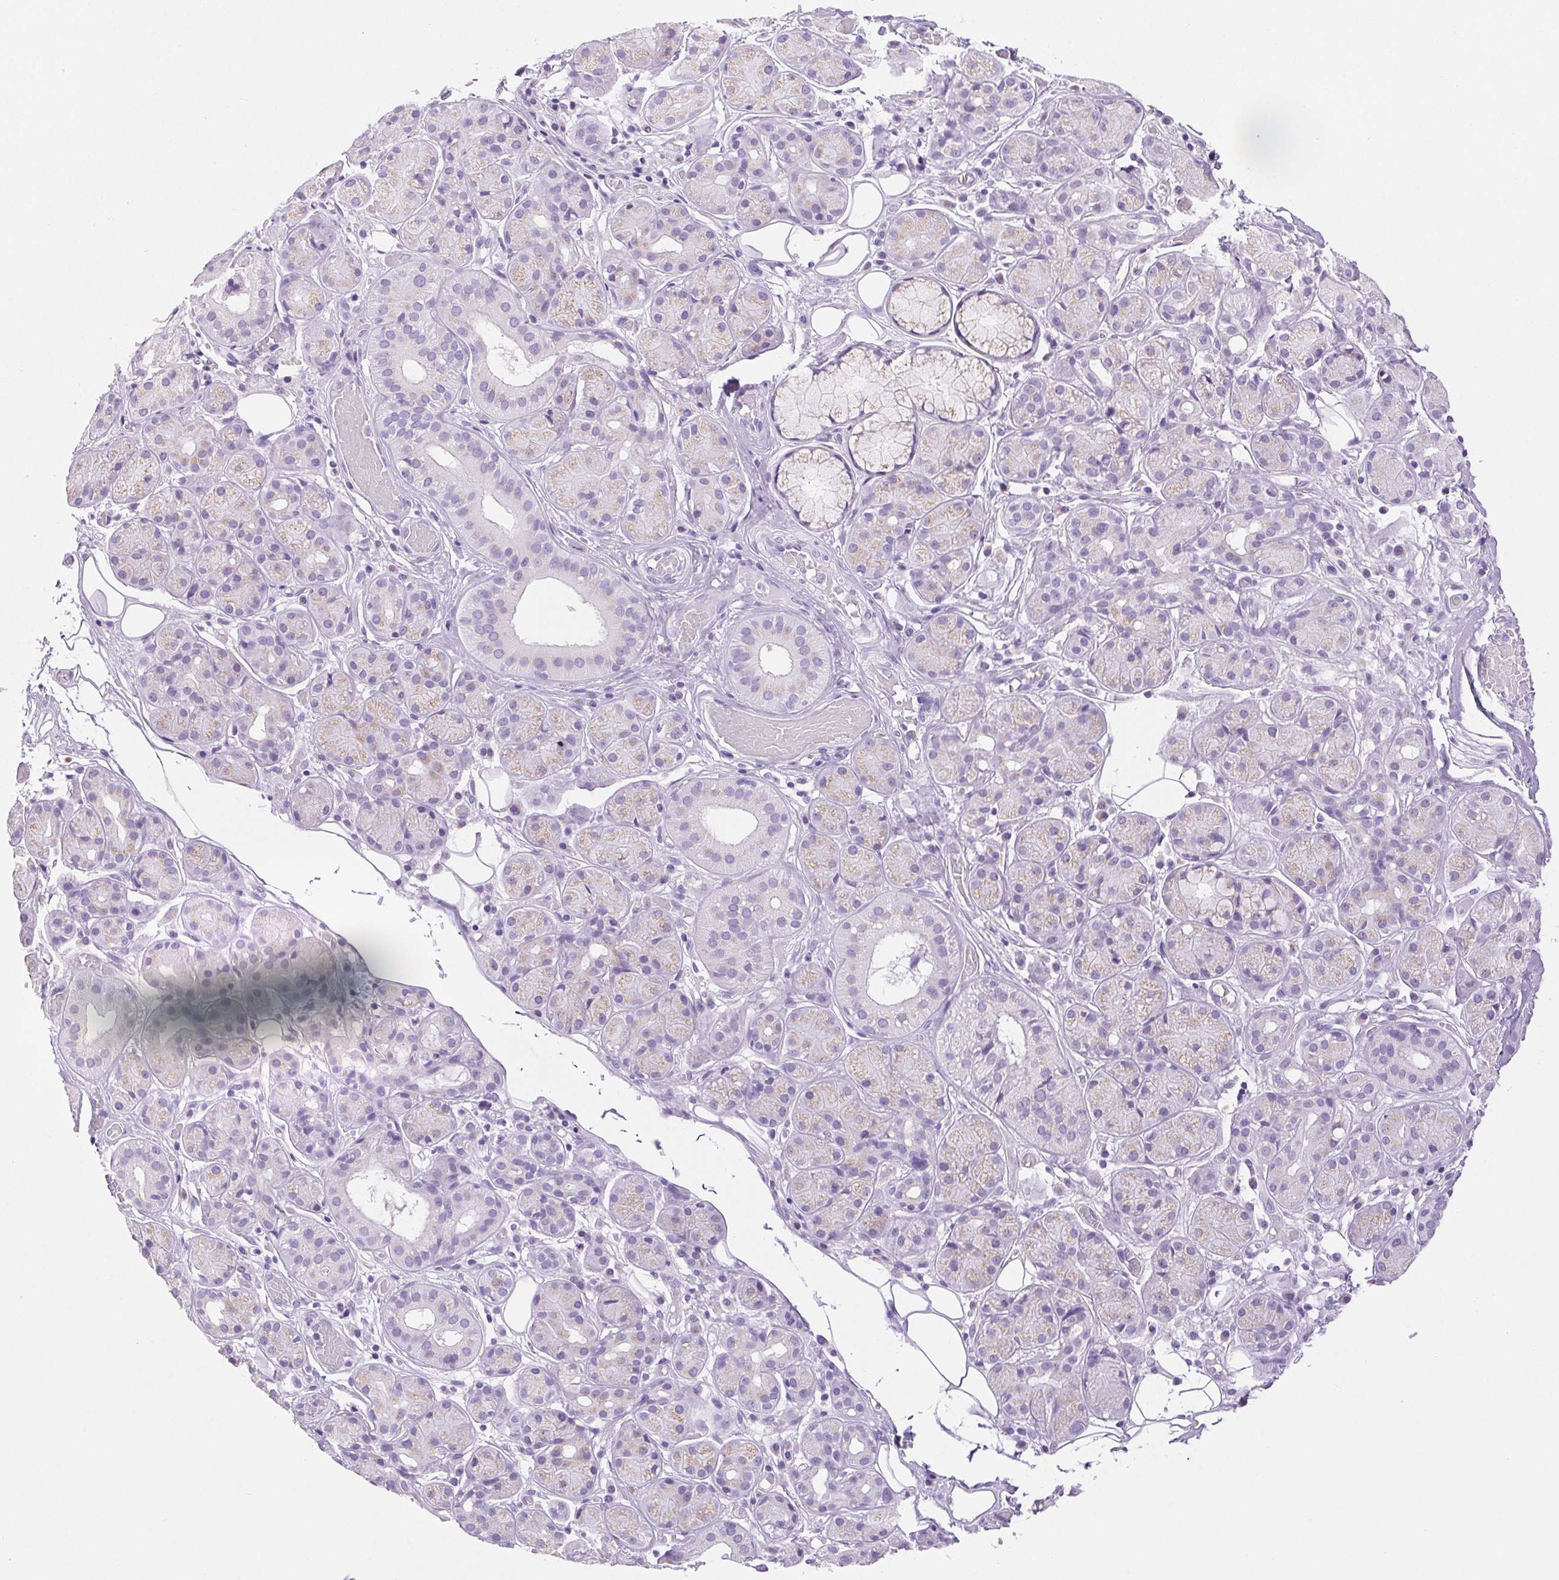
{"staining": {"intensity": "weak", "quantity": "<25%", "location": "cytoplasmic/membranous"}, "tissue": "salivary gland", "cell_type": "Glandular cells", "image_type": "normal", "snomed": [{"axis": "morphology", "description": "Normal tissue, NOS"}, {"axis": "topography", "description": "Salivary gland"}, {"axis": "topography", "description": "Peripheral nerve tissue"}], "caption": "This micrograph is of normal salivary gland stained with immunohistochemistry to label a protein in brown with the nuclei are counter-stained blue. There is no positivity in glandular cells.", "gene": "SERPINB3", "patient": {"sex": "male", "age": 71}}